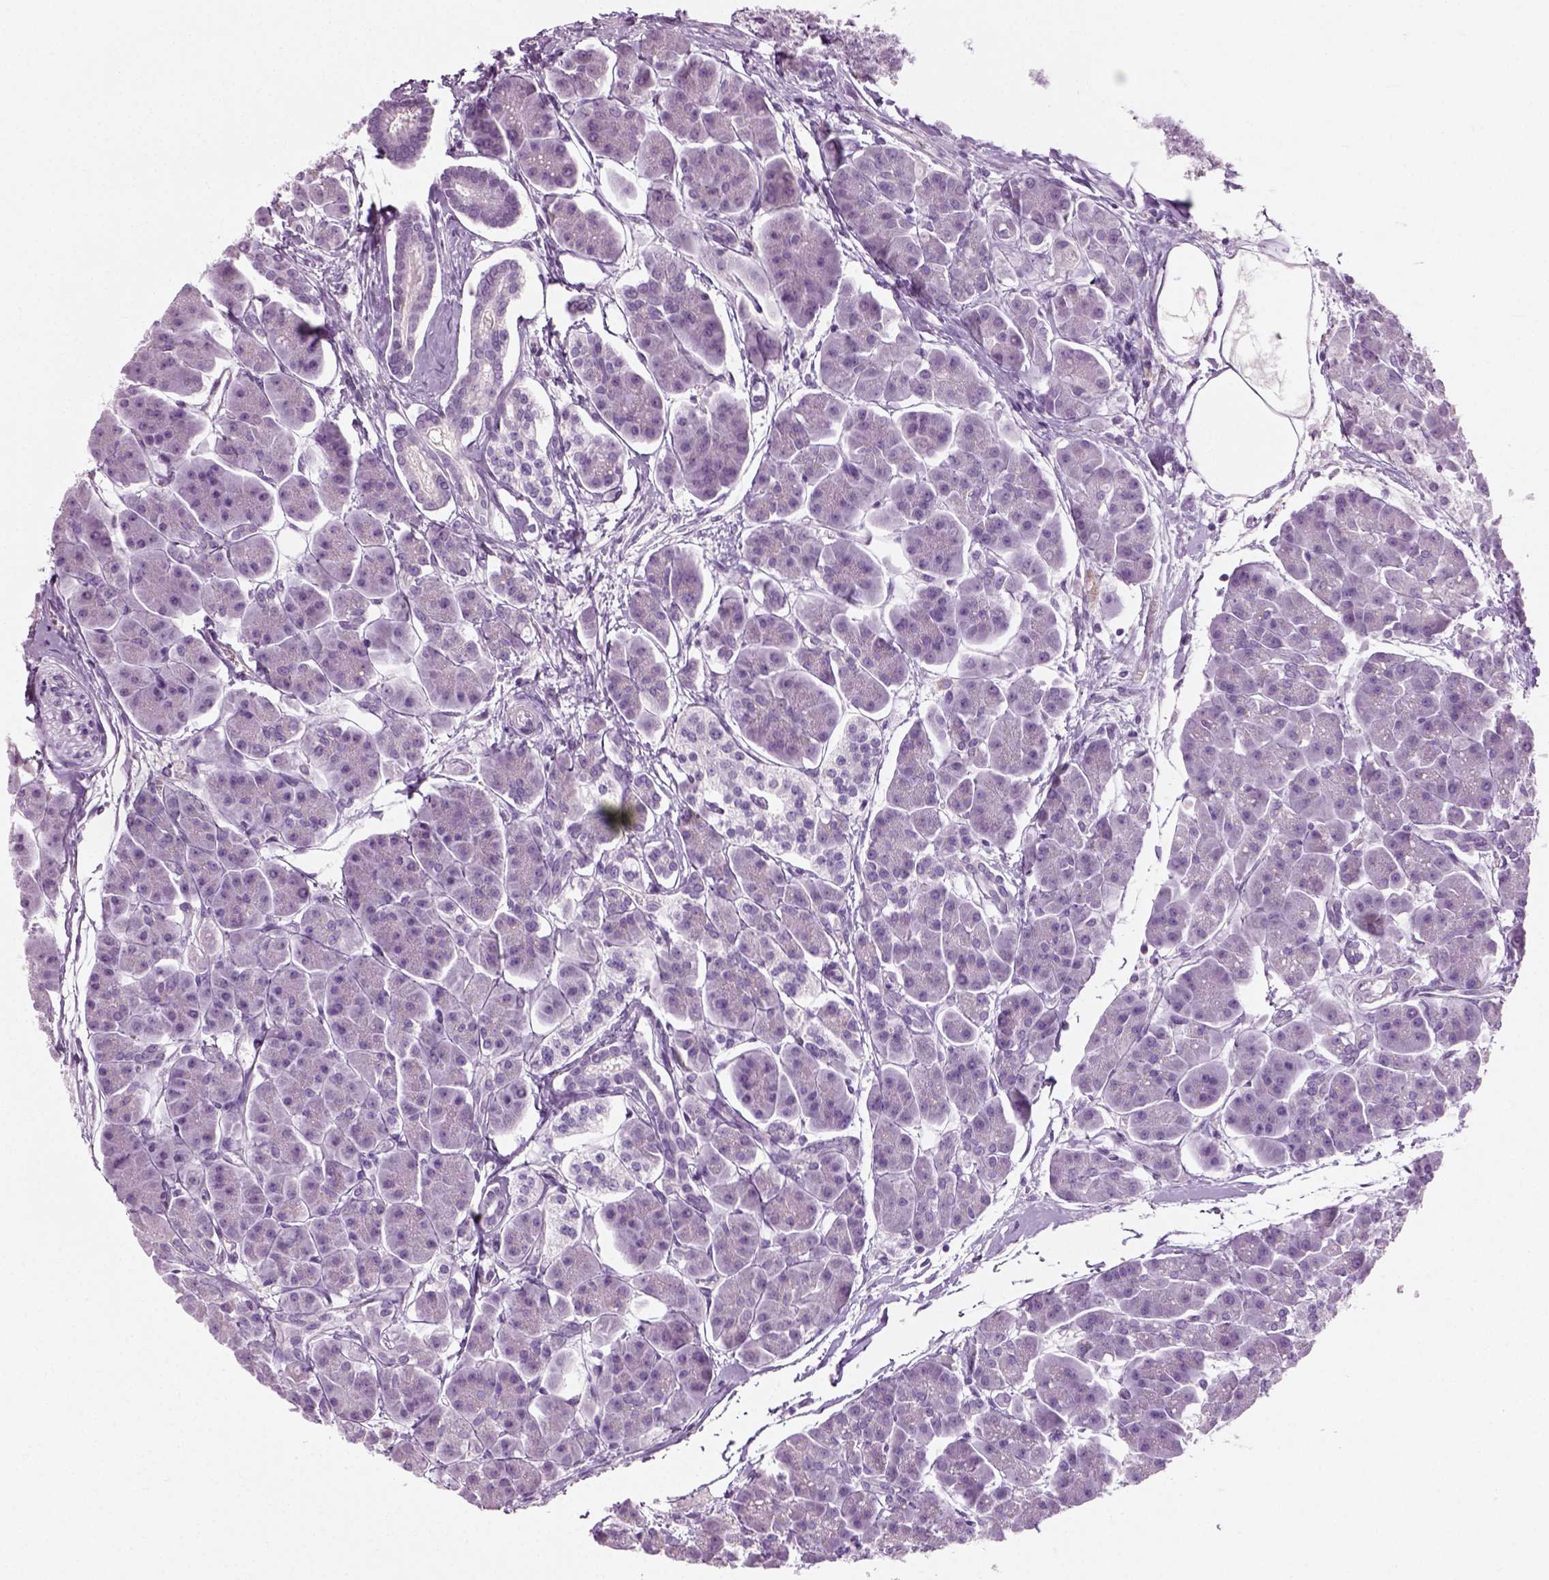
{"staining": {"intensity": "negative", "quantity": "none", "location": "none"}, "tissue": "pancreas", "cell_type": "Exocrine glandular cells", "image_type": "normal", "snomed": [{"axis": "morphology", "description": "Normal tissue, NOS"}, {"axis": "topography", "description": "Adipose tissue"}, {"axis": "topography", "description": "Pancreas"}, {"axis": "topography", "description": "Peripheral nerve tissue"}], "caption": "Immunohistochemistry photomicrograph of benign pancreas stained for a protein (brown), which shows no expression in exocrine glandular cells. (Immunohistochemistry, brightfield microscopy, high magnification).", "gene": "SPATA31E1", "patient": {"sex": "female", "age": 58}}